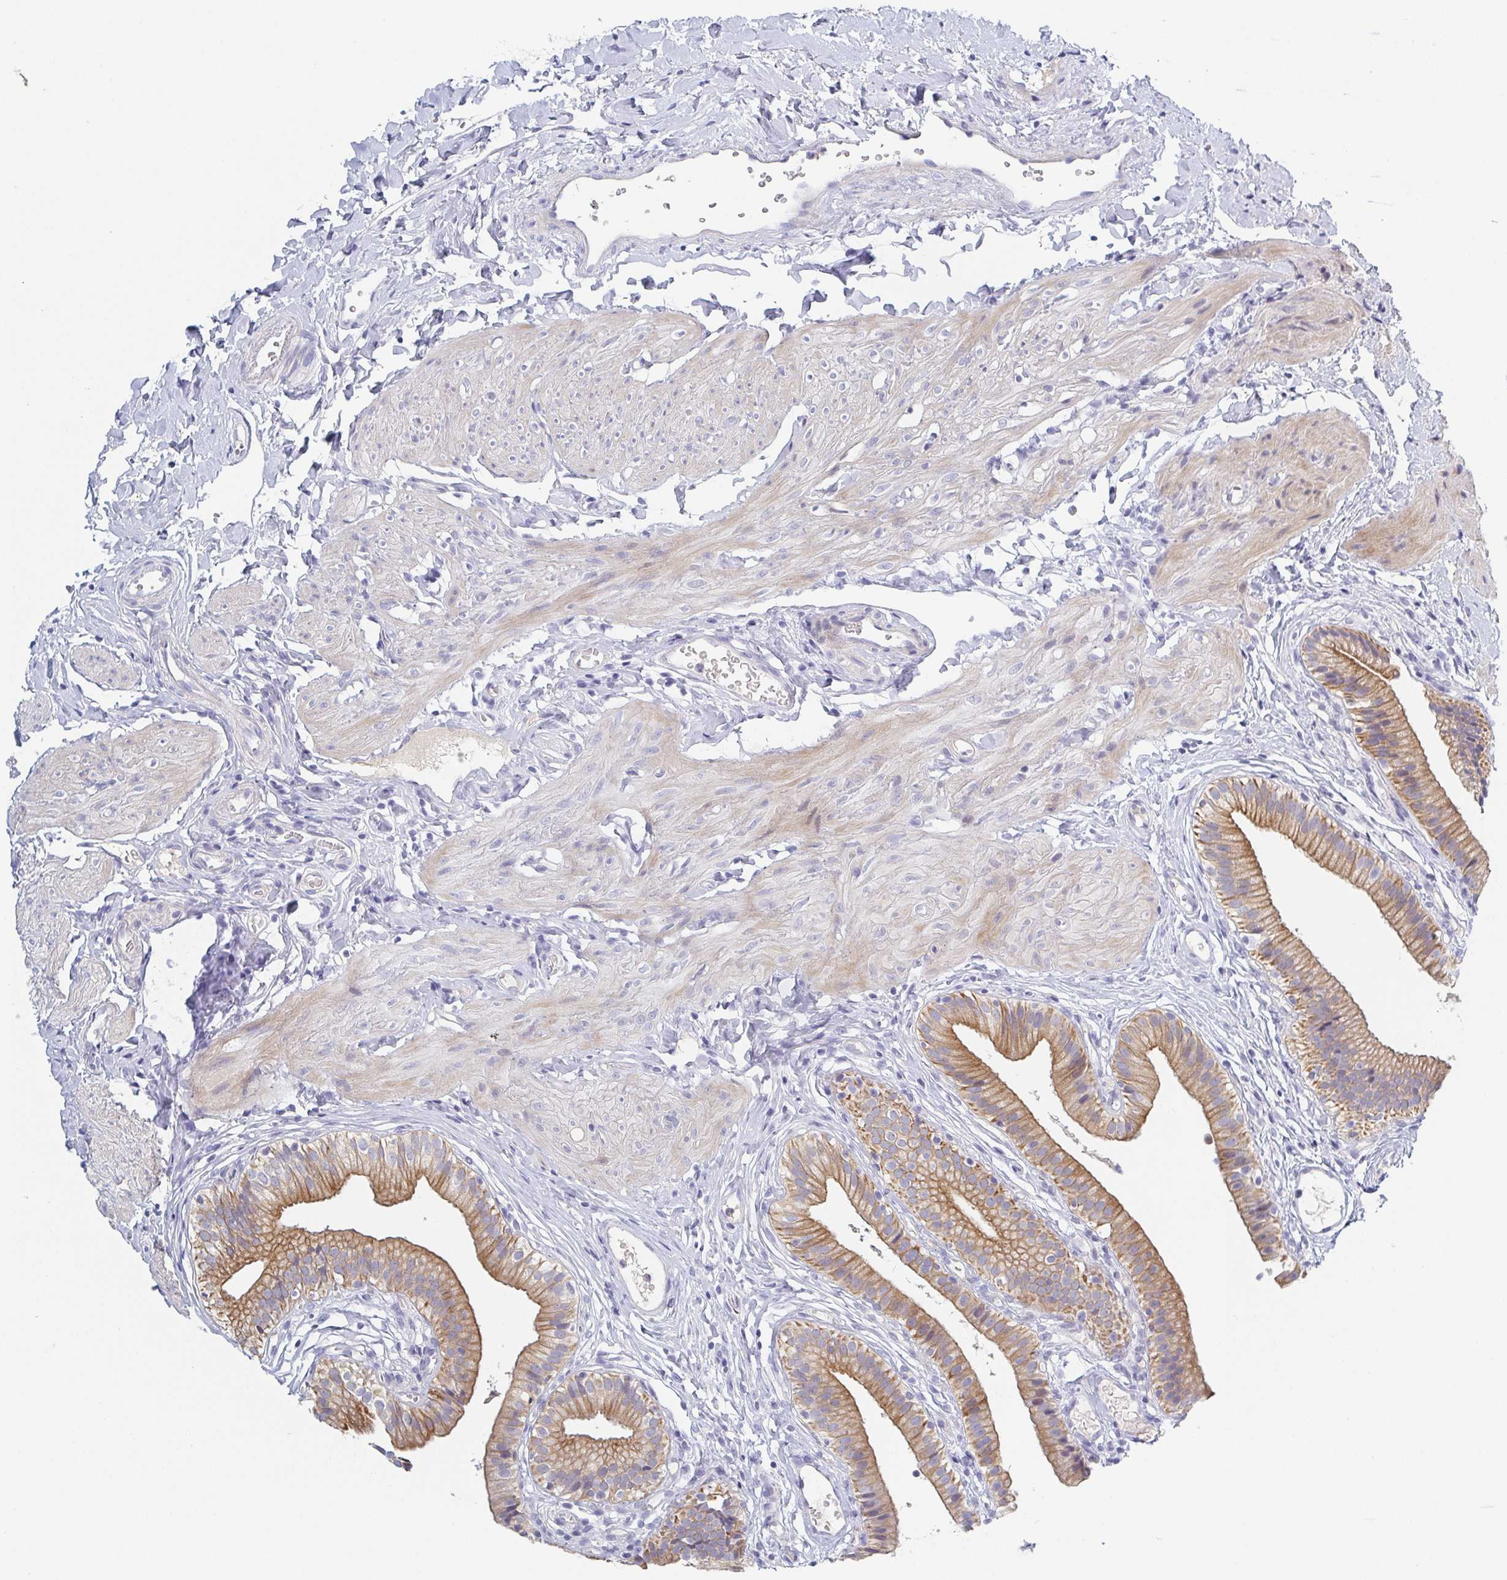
{"staining": {"intensity": "moderate", "quantity": ">75%", "location": "cytoplasmic/membranous"}, "tissue": "gallbladder", "cell_type": "Glandular cells", "image_type": "normal", "snomed": [{"axis": "morphology", "description": "Normal tissue, NOS"}, {"axis": "topography", "description": "Gallbladder"}], "caption": "This is a histology image of immunohistochemistry staining of unremarkable gallbladder, which shows moderate positivity in the cytoplasmic/membranous of glandular cells.", "gene": "RHOV", "patient": {"sex": "female", "age": 47}}